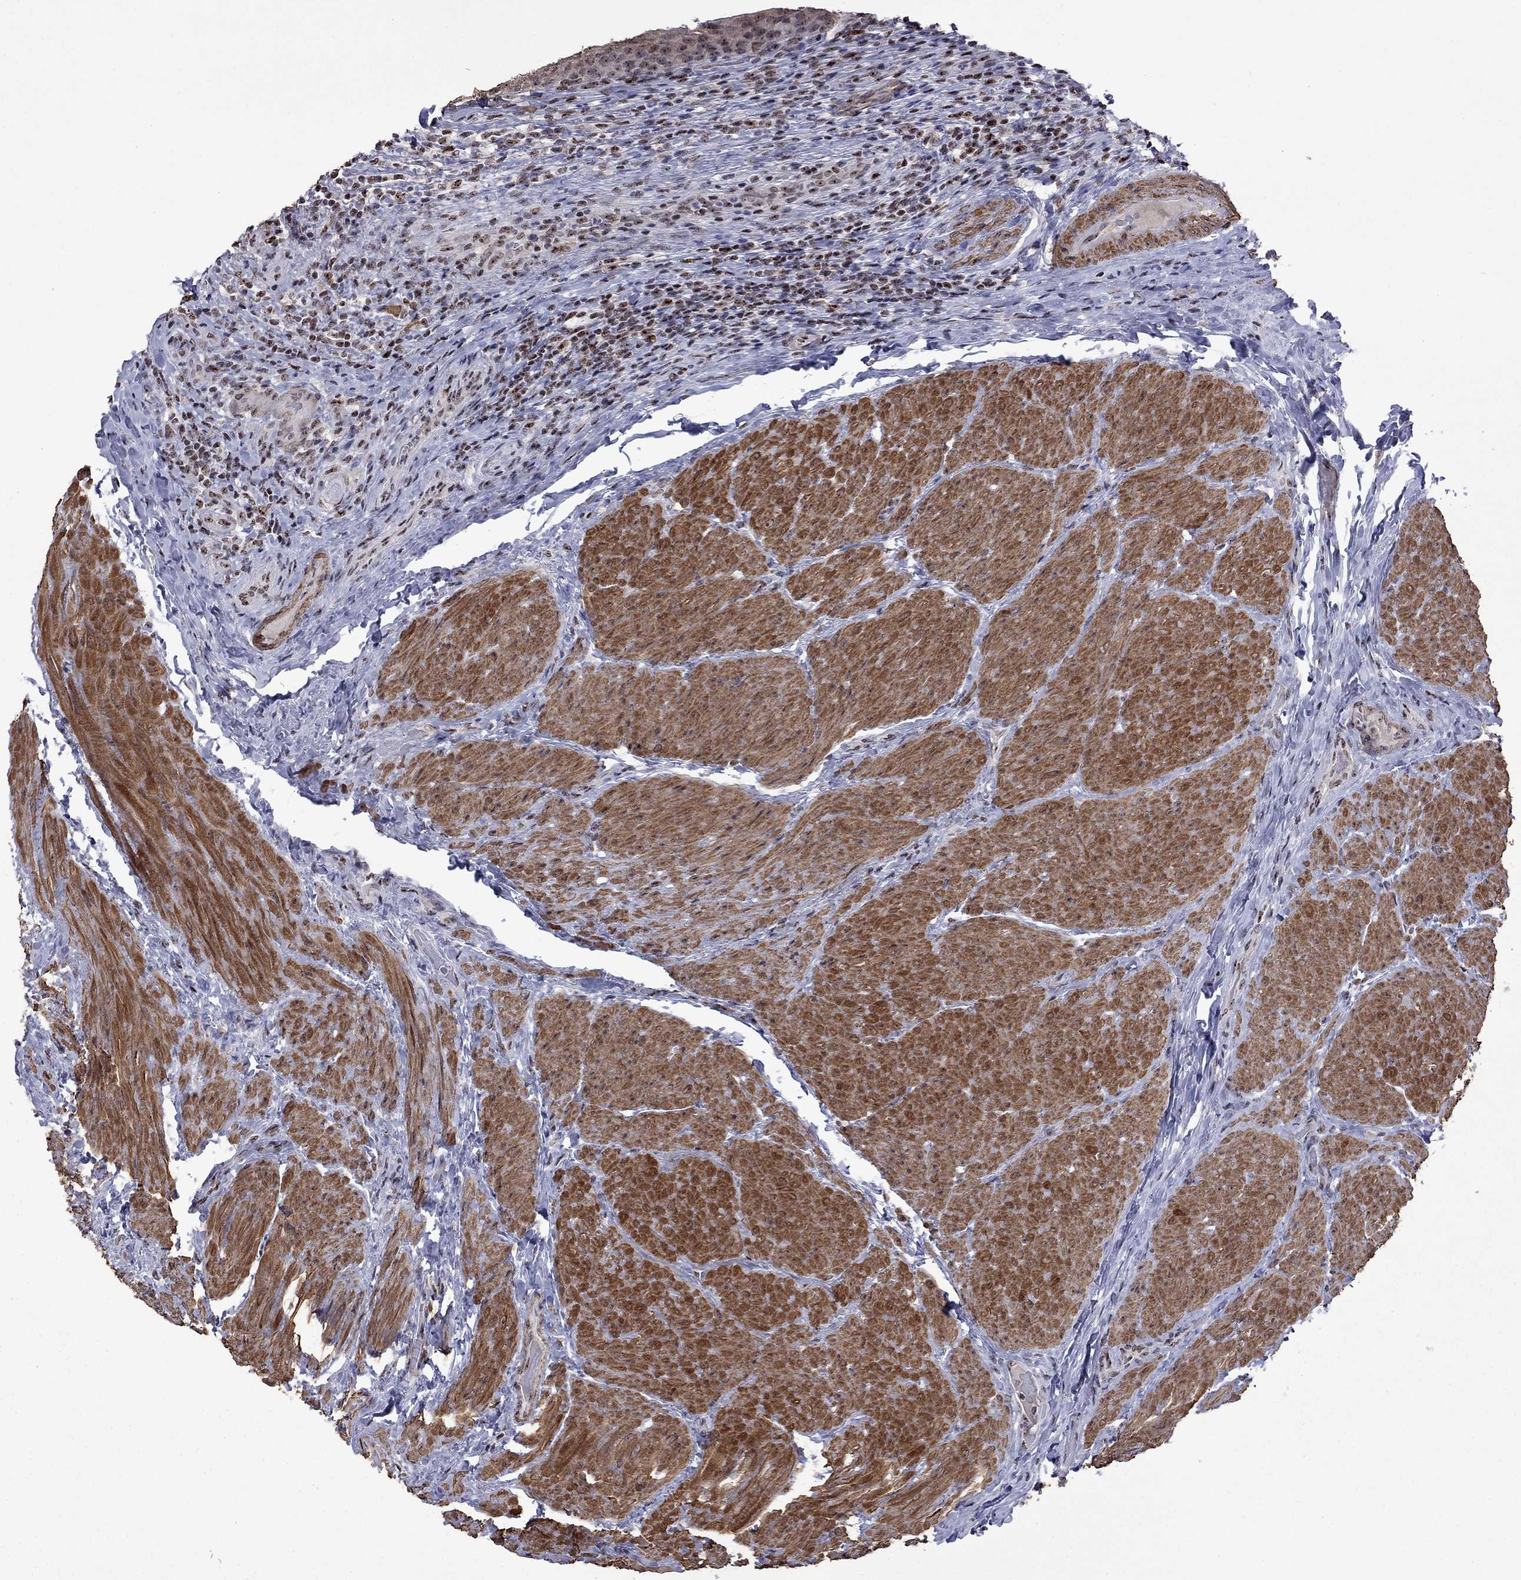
{"staining": {"intensity": "weak", "quantity": ">75%", "location": "nuclear"}, "tissue": "urinary bladder", "cell_type": "Urothelial cells", "image_type": "normal", "snomed": [{"axis": "morphology", "description": "Normal tissue, NOS"}, {"axis": "topography", "description": "Urinary bladder"}, {"axis": "topography", "description": "Peripheral nerve tissue"}], "caption": "Brown immunohistochemical staining in normal human urinary bladder demonstrates weak nuclear positivity in about >75% of urothelial cells. Nuclei are stained in blue.", "gene": "SPOUT1", "patient": {"sex": "male", "age": 66}}